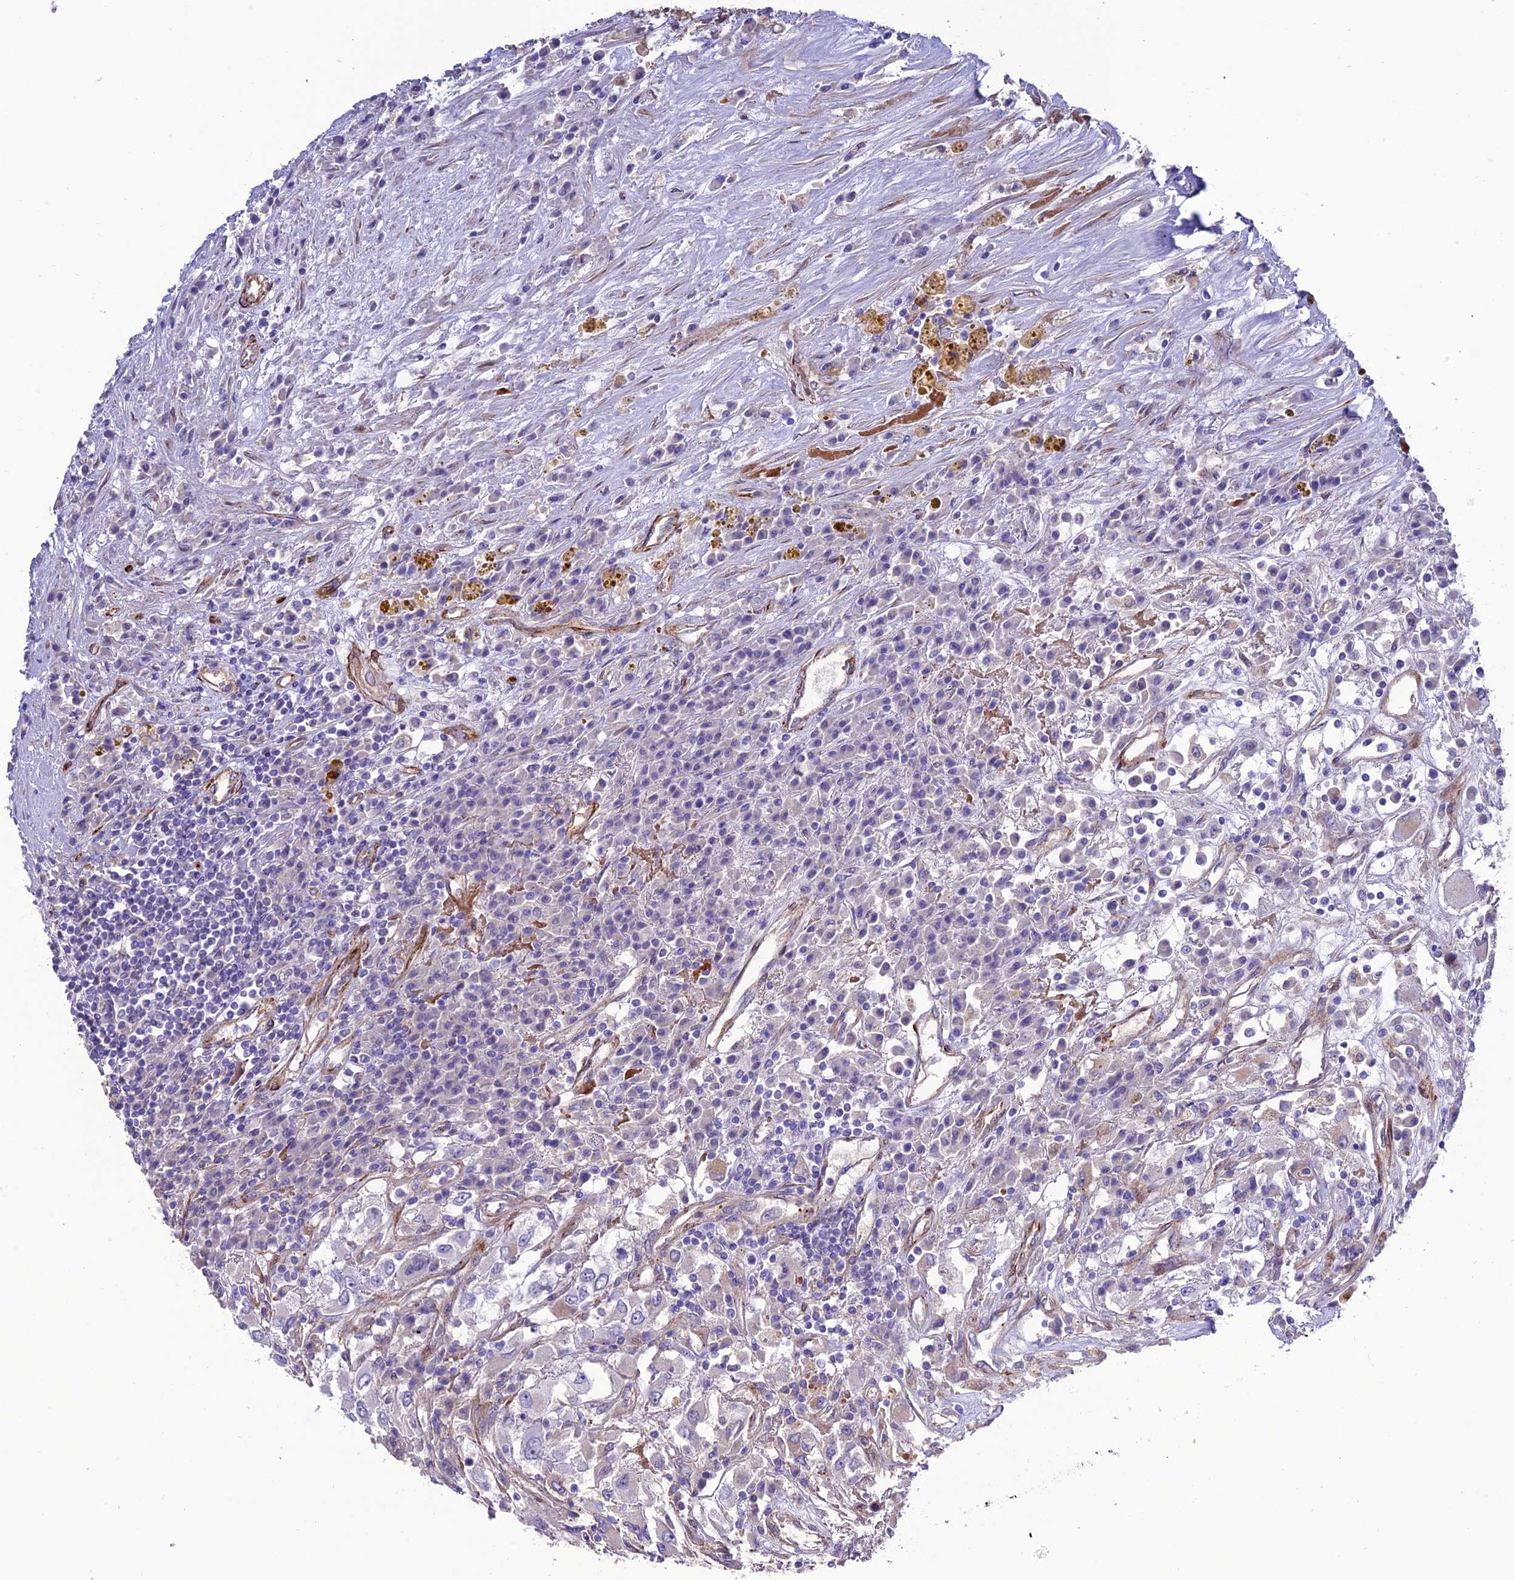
{"staining": {"intensity": "negative", "quantity": "none", "location": "none"}, "tissue": "renal cancer", "cell_type": "Tumor cells", "image_type": "cancer", "snomed": [{"axis": "morphology", "description": "Adenocarcinoma, NOS"}, {"axis": "topography", "description": "Kidney"}], "caption": "DAB (3,3'-diaminobenzidine) immunohistochemical staining of human renal cancer demonstrates no significant expression in tumor cells.", "gene": "REX1BD", "patient": {"sex": "female", "age": 52}}